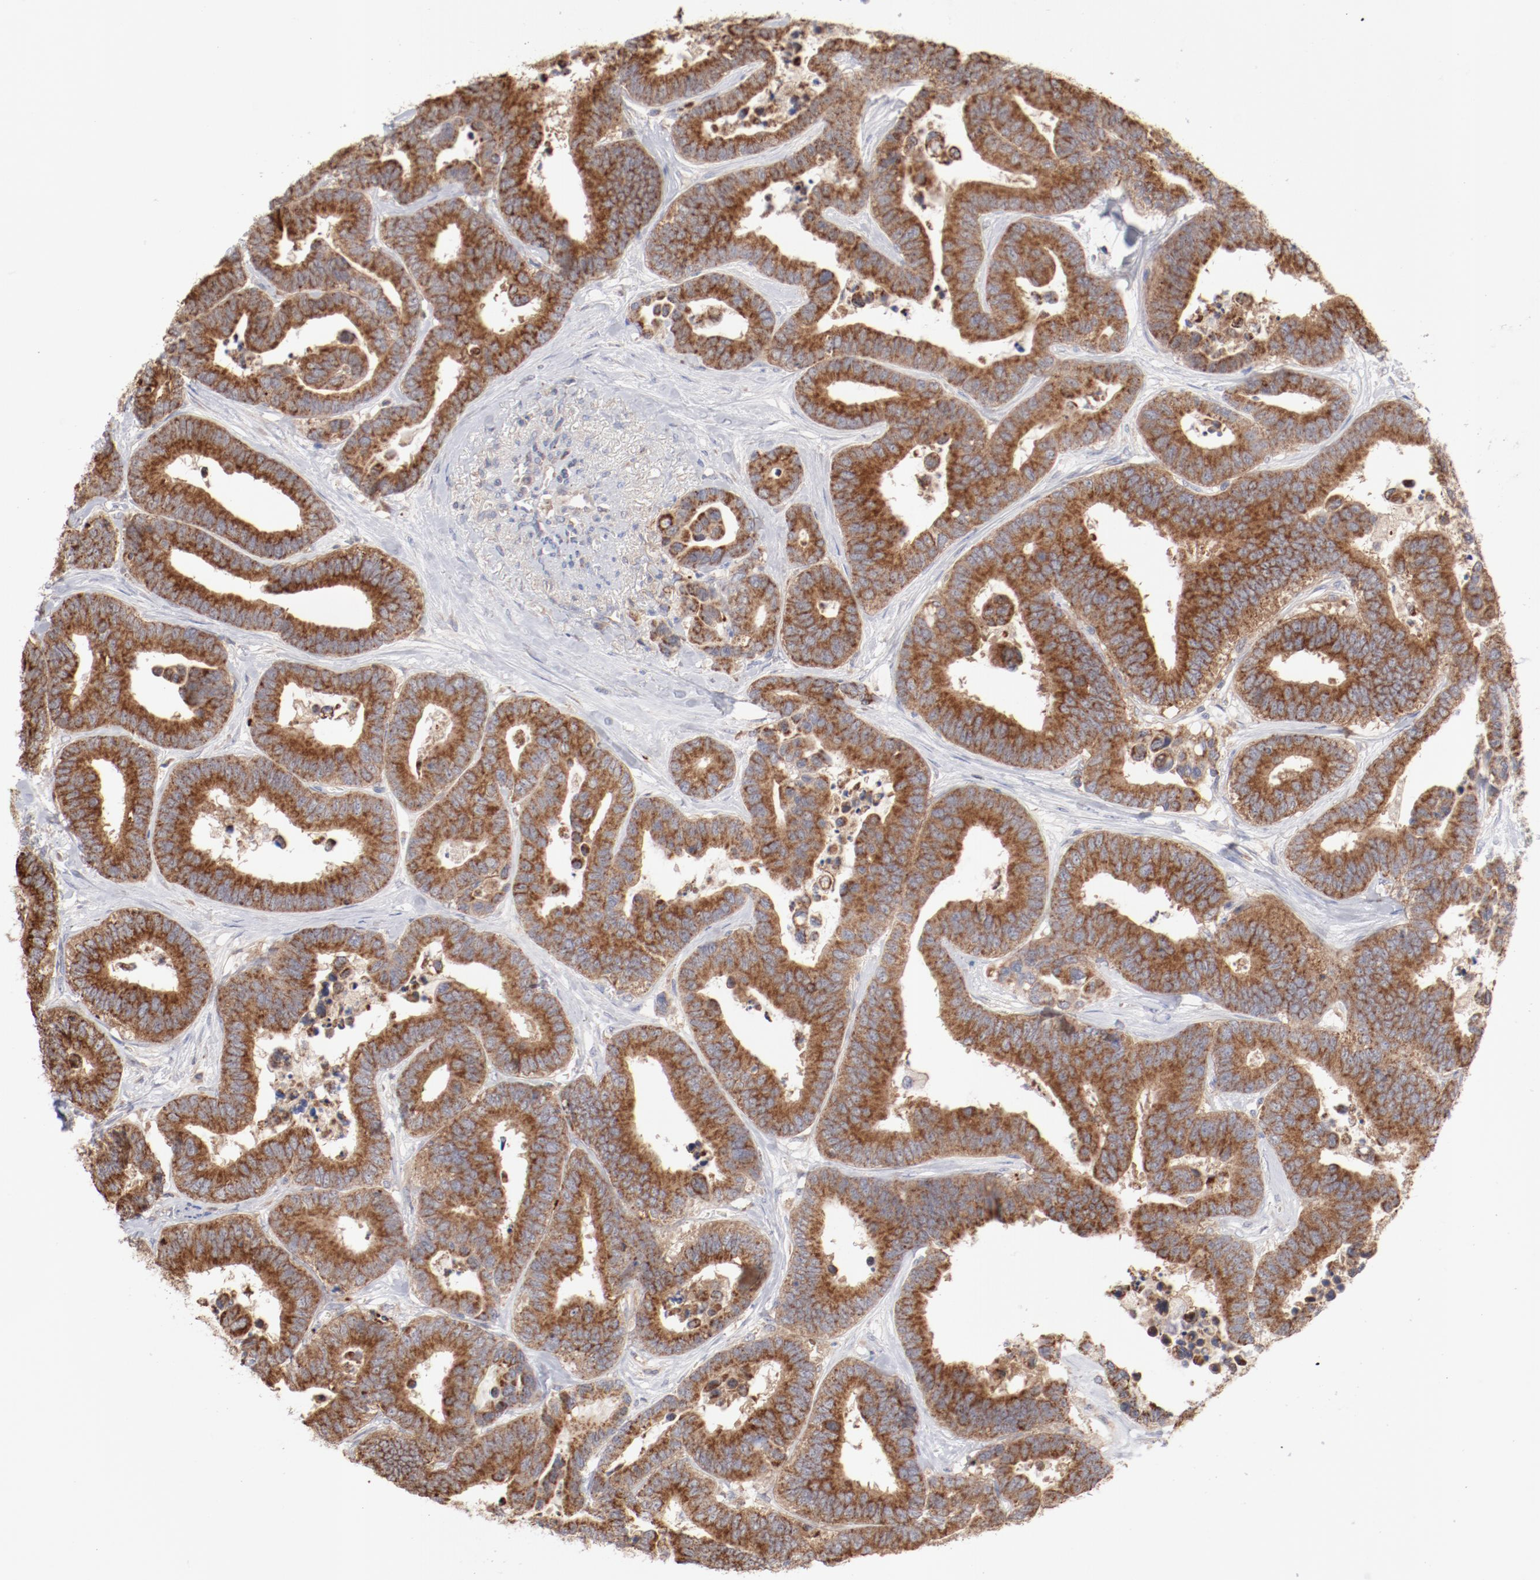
{"staining": {"intensity": "moderate", "quantity": ">75%", "location": "cytoplasmic/membranous"}, "tissue": "colorectal cancer", "cell_type": "Tumor cells", "image_type": "cancer", "snomed": [{"axis": "morphology", "description": "Adenocarcinoma, NOS"}, {"axis": "topography", "description": "Colon"}], "caption": "Protein staining of colorectal adenocarcinoma tissue shows moderate cytoplasmic/membranous positivity in approximately >75% of tumor cells. (IHC, brightfield microscopy, high magnification).", "gene": "PPFIBP2", "patient": {"sex": "male", "age": 82}}